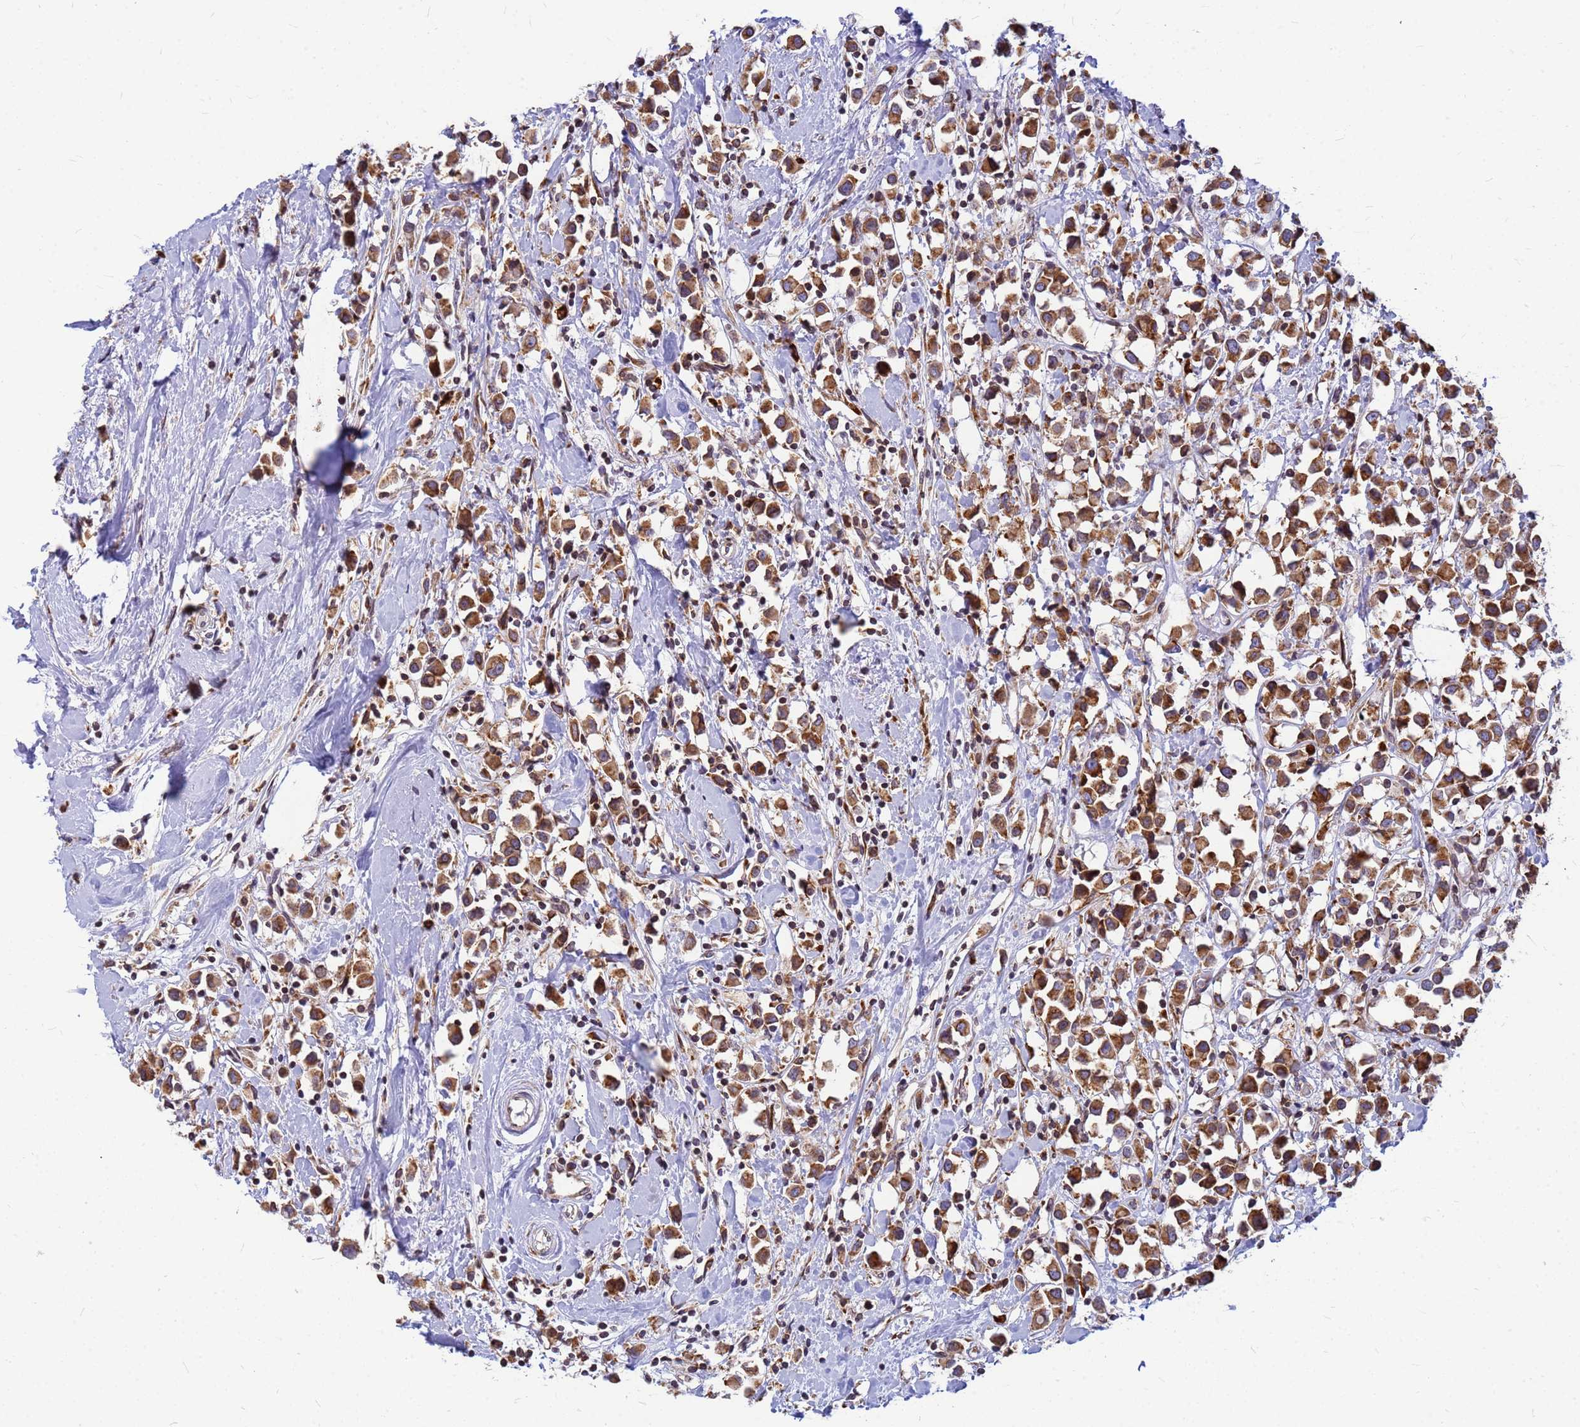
{"staining": {"intensity": "moderate", "quantity": ">75%", "location": "cytoplasmic/membranous"}, "tissue": "breast cancer", "cell_type": "Tumor cells", "image_type": "cancer", "snomed": [{"axis": "morphology", "description": "Duct carcinoma"}, {"axis": "topography", "description": "Breast"}], "caption": "The photomicrograph reveals a brown stain indicating the presence of a protein in the cytoplasmic/membranous of tumor cells in breast cancer (intraductal carcinoma).", "gene": "SSR4", "patient": {"sex": "female", "age": 61}}